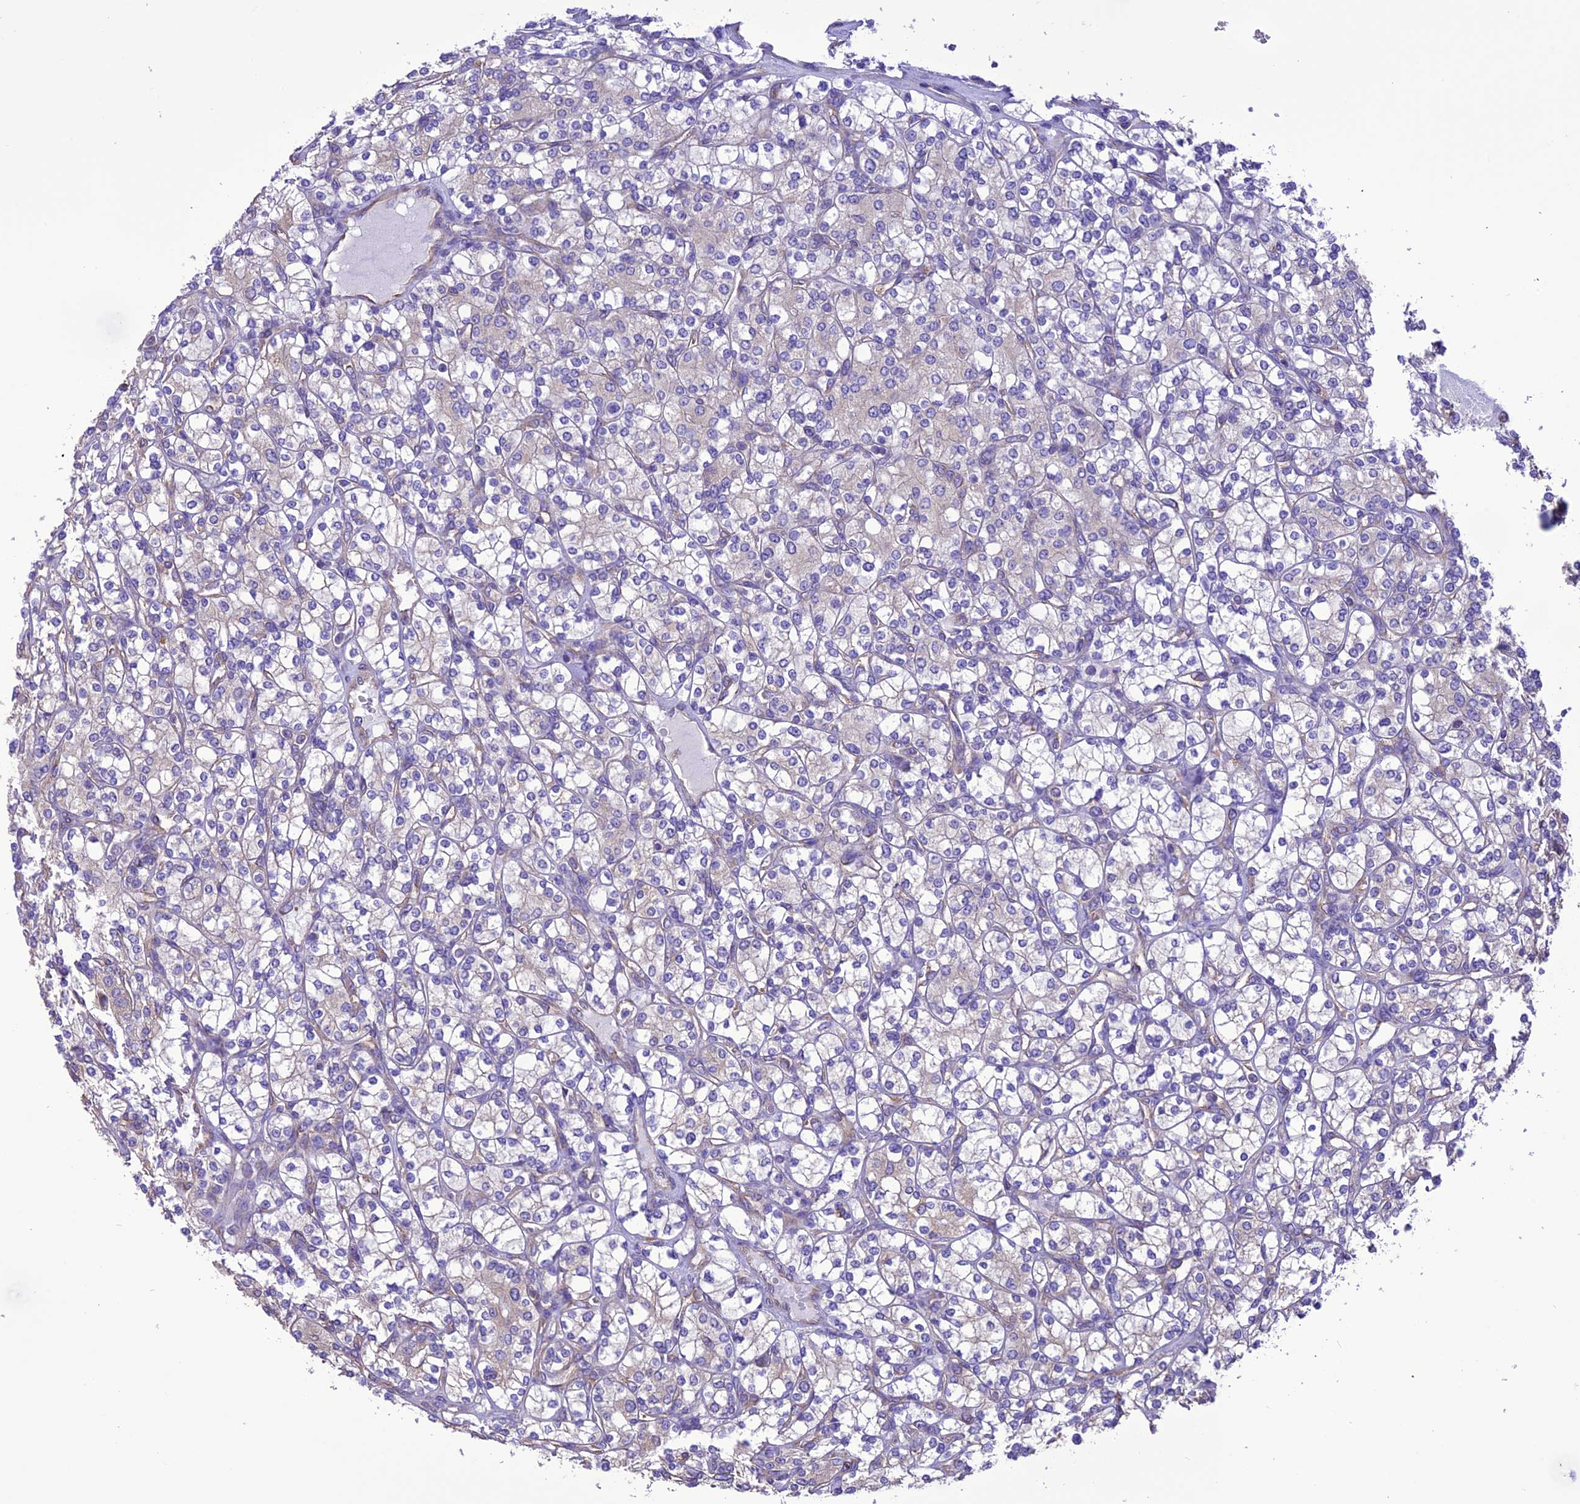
{"staining": {"intensity": "negative", "quantity": "none", "location": "none"}, "tissue": "renal cancer", "cell_type": "Tumor cells", "image_type": "cancer", "snomed": [{"axis": "morphology", "description": "Adenocarcinoma, NOS"}, {"axis": "topography", "description": "Kidney"}], "caption": "IHC micrograph of neoplastic tissue: renal adenocarcinoma stained with DAB (3,3'-diaminobenzidine) shows no significant protein positivity in tumor cells.", "gene": "MAP3K12", "patient": {"sex": "male", "age": 77}}